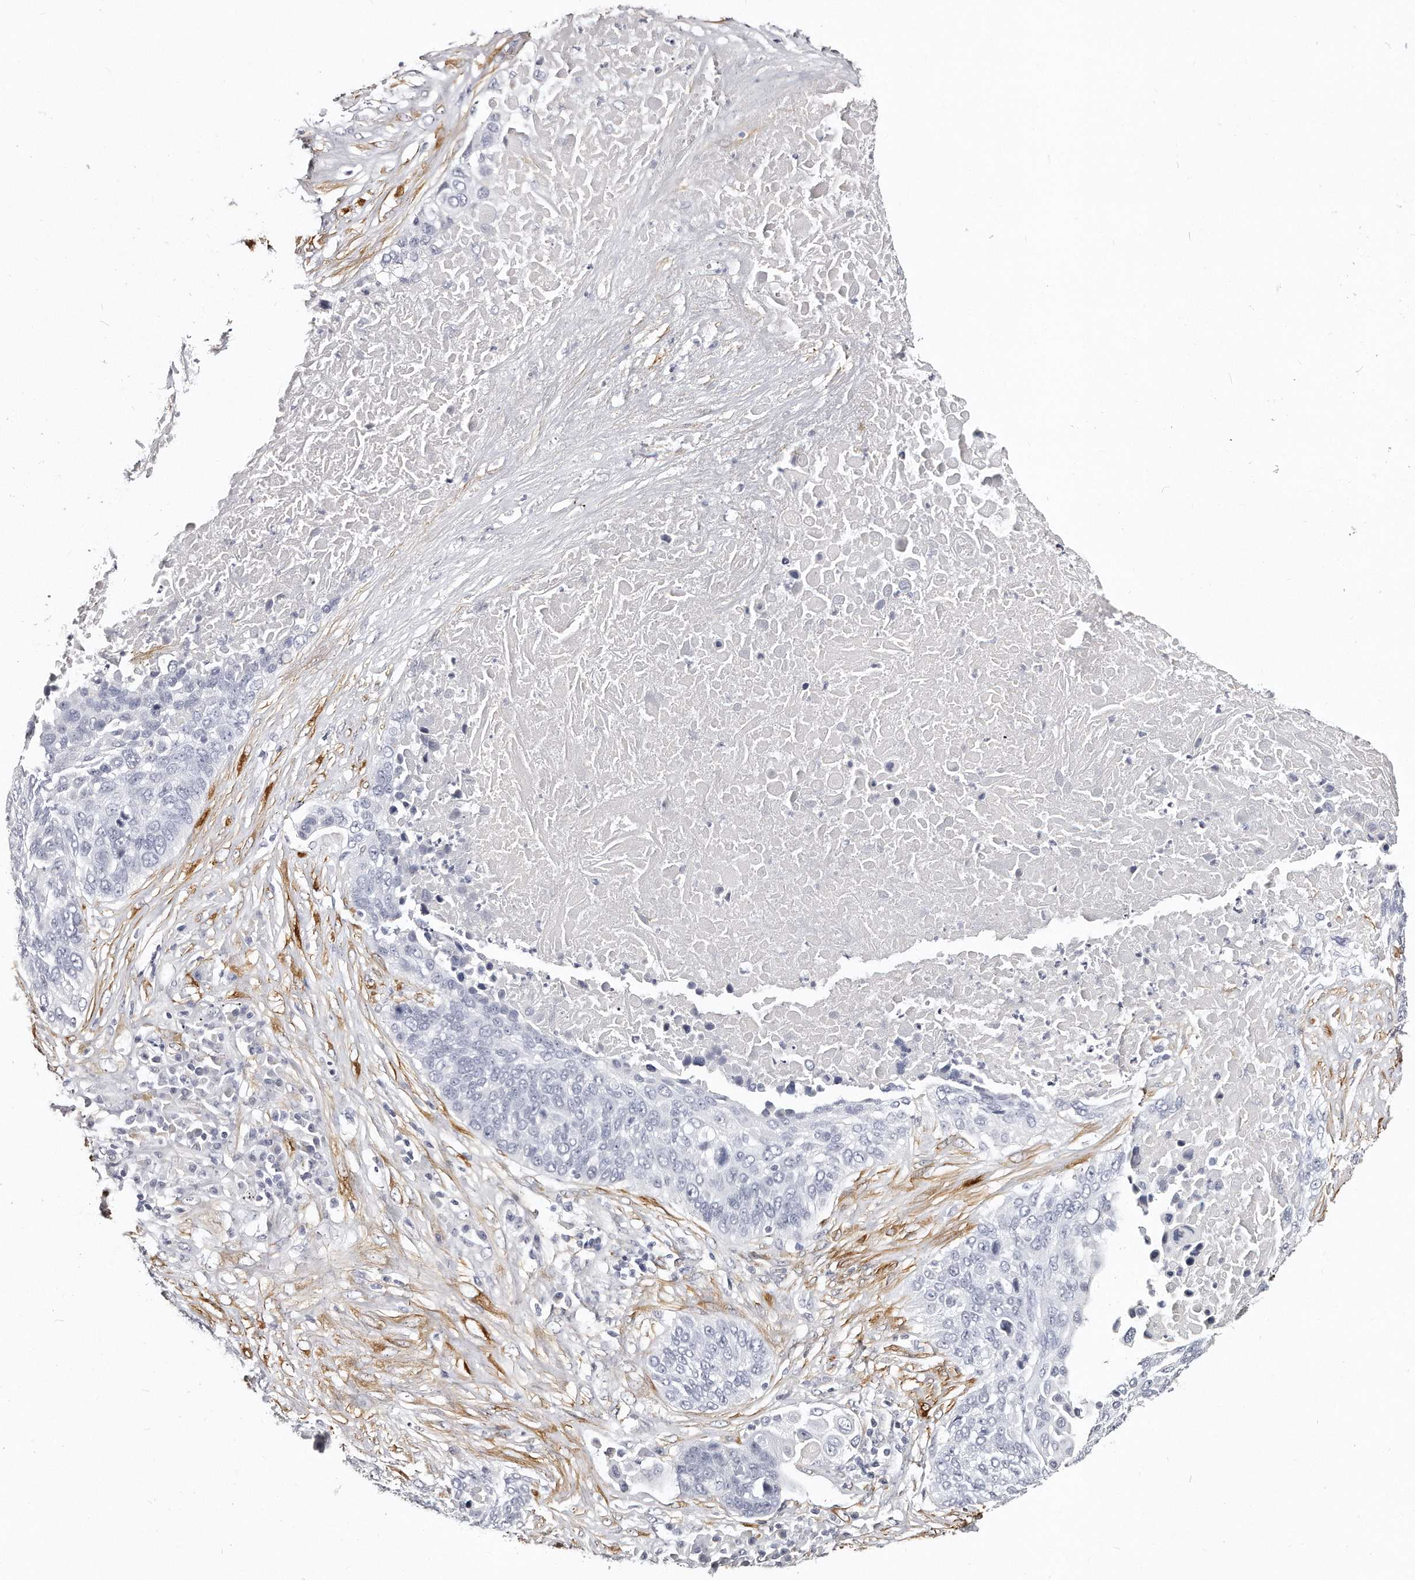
{"staining": {"intensity": "negative", "quantity": "none", "location": "none"}, "tissue": "lung cancer", "cell_type": "Tumor cells", "image_type": "cancer", "snomed": [{"axis": "morphology", "description": "Squamous cell carcinoma, NOS"}, {"axis": "topography", "description": "Lung"}], "caption": "Immunohistochemistry of lung cancer (squamous cell carcinoma) demonstrates no positivity in tumor cells.", "gene": "LMOD1", "patient": {"sex": "male", "age": 66}}